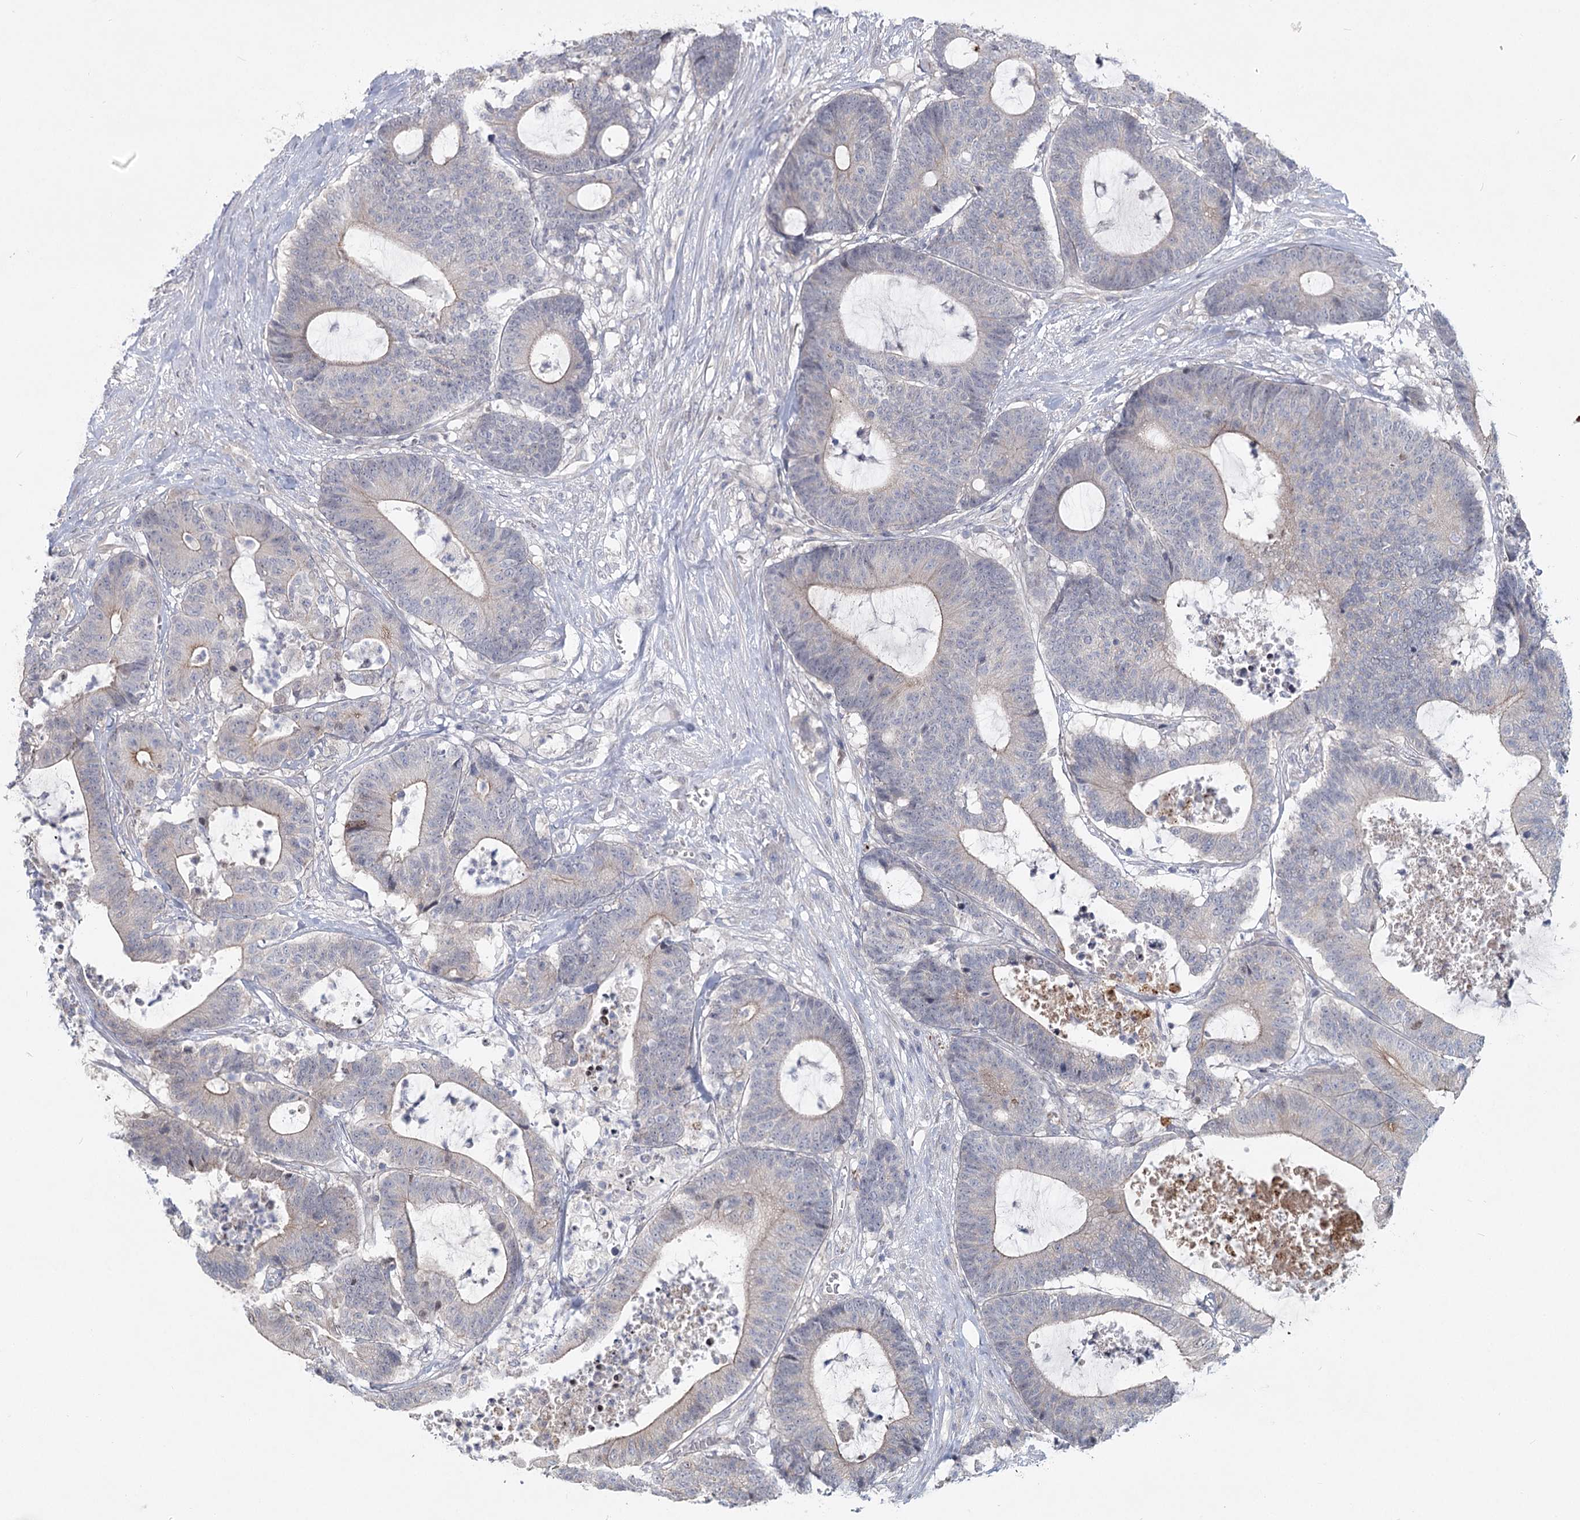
{"staining": {"intensity": "negative", "quantity": "none", "location": "none"}, "tissue": "colorectal cancer", "cell_type": "Tumor cells", "image_type": "cancer", "snomed": [{"axis": "morphology", "description": "Adenocarcinoma, NOS"}, {"axis": "topography", "description": "Colon"}], "caption": "Human colorectal cancer stained for a protein using immunohistochemistry exhibits no positivity in tumor cells.", "gene": "SPINK13", "patient": {"sex": "female", "age": 84}}